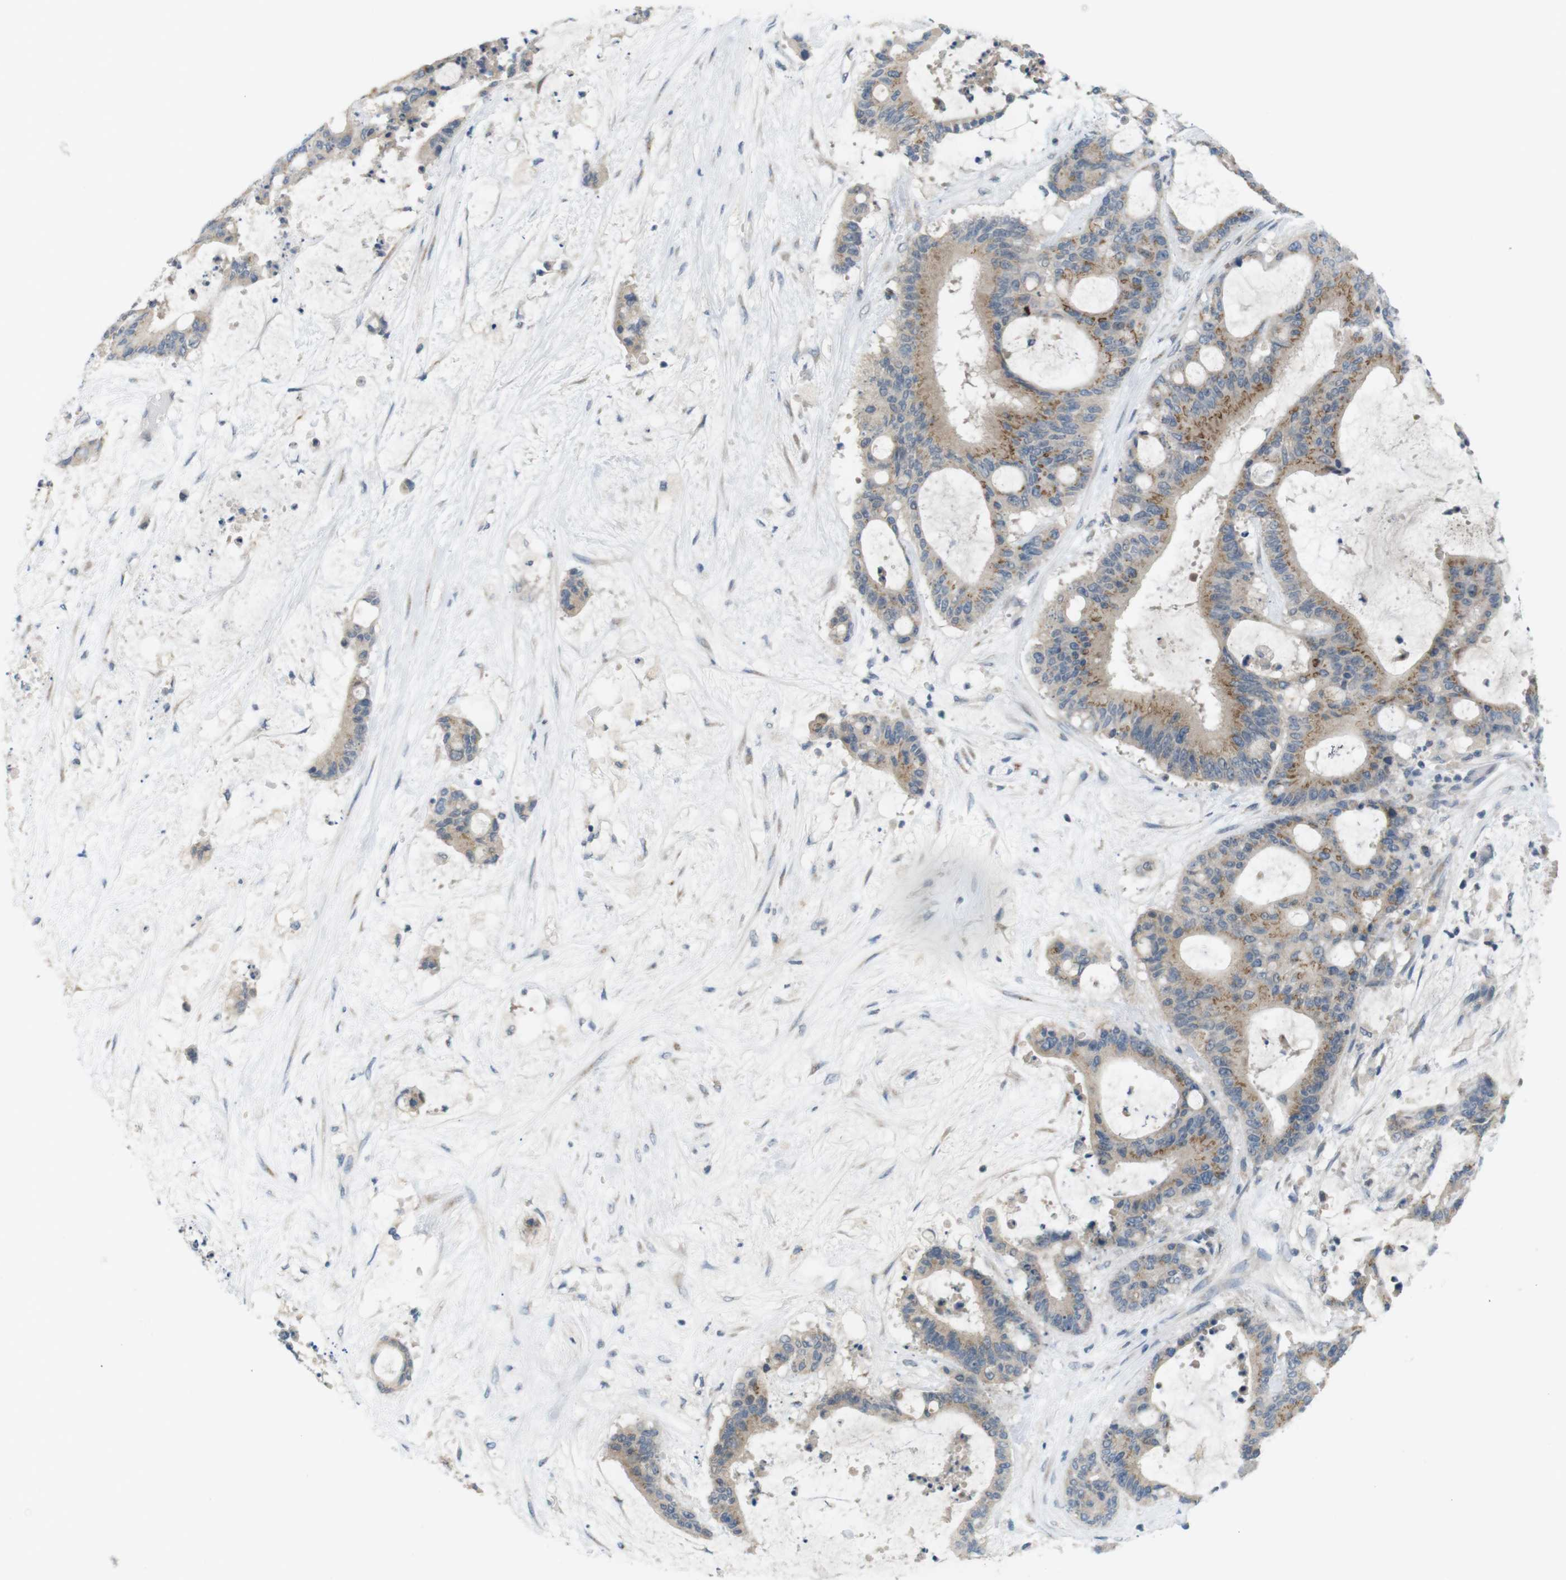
{"staining": {"intensity": "moderate", "quantity": ">75%", "location": "cytoplasmic/membranous"}, "tissue": "liver cancer", "cell_type": "Tumor cells", "image_type": "cancer", "snomed": [{"axis": "morphology", "description": "Cholangiocarcinoma"}, {"axis": "topography", "description": "Liver"}], "caption": "Protein expression analysis of liver cancer shows moderate cytoplasmic/membranous staining in about >75% of tumor cells. (DAB (3,3'-diaminobenzidine) = brown stain, brightfield microscopy at high magnification).", "gene": "YIPF3", "patient": {"sex": "female", "age": 73}}